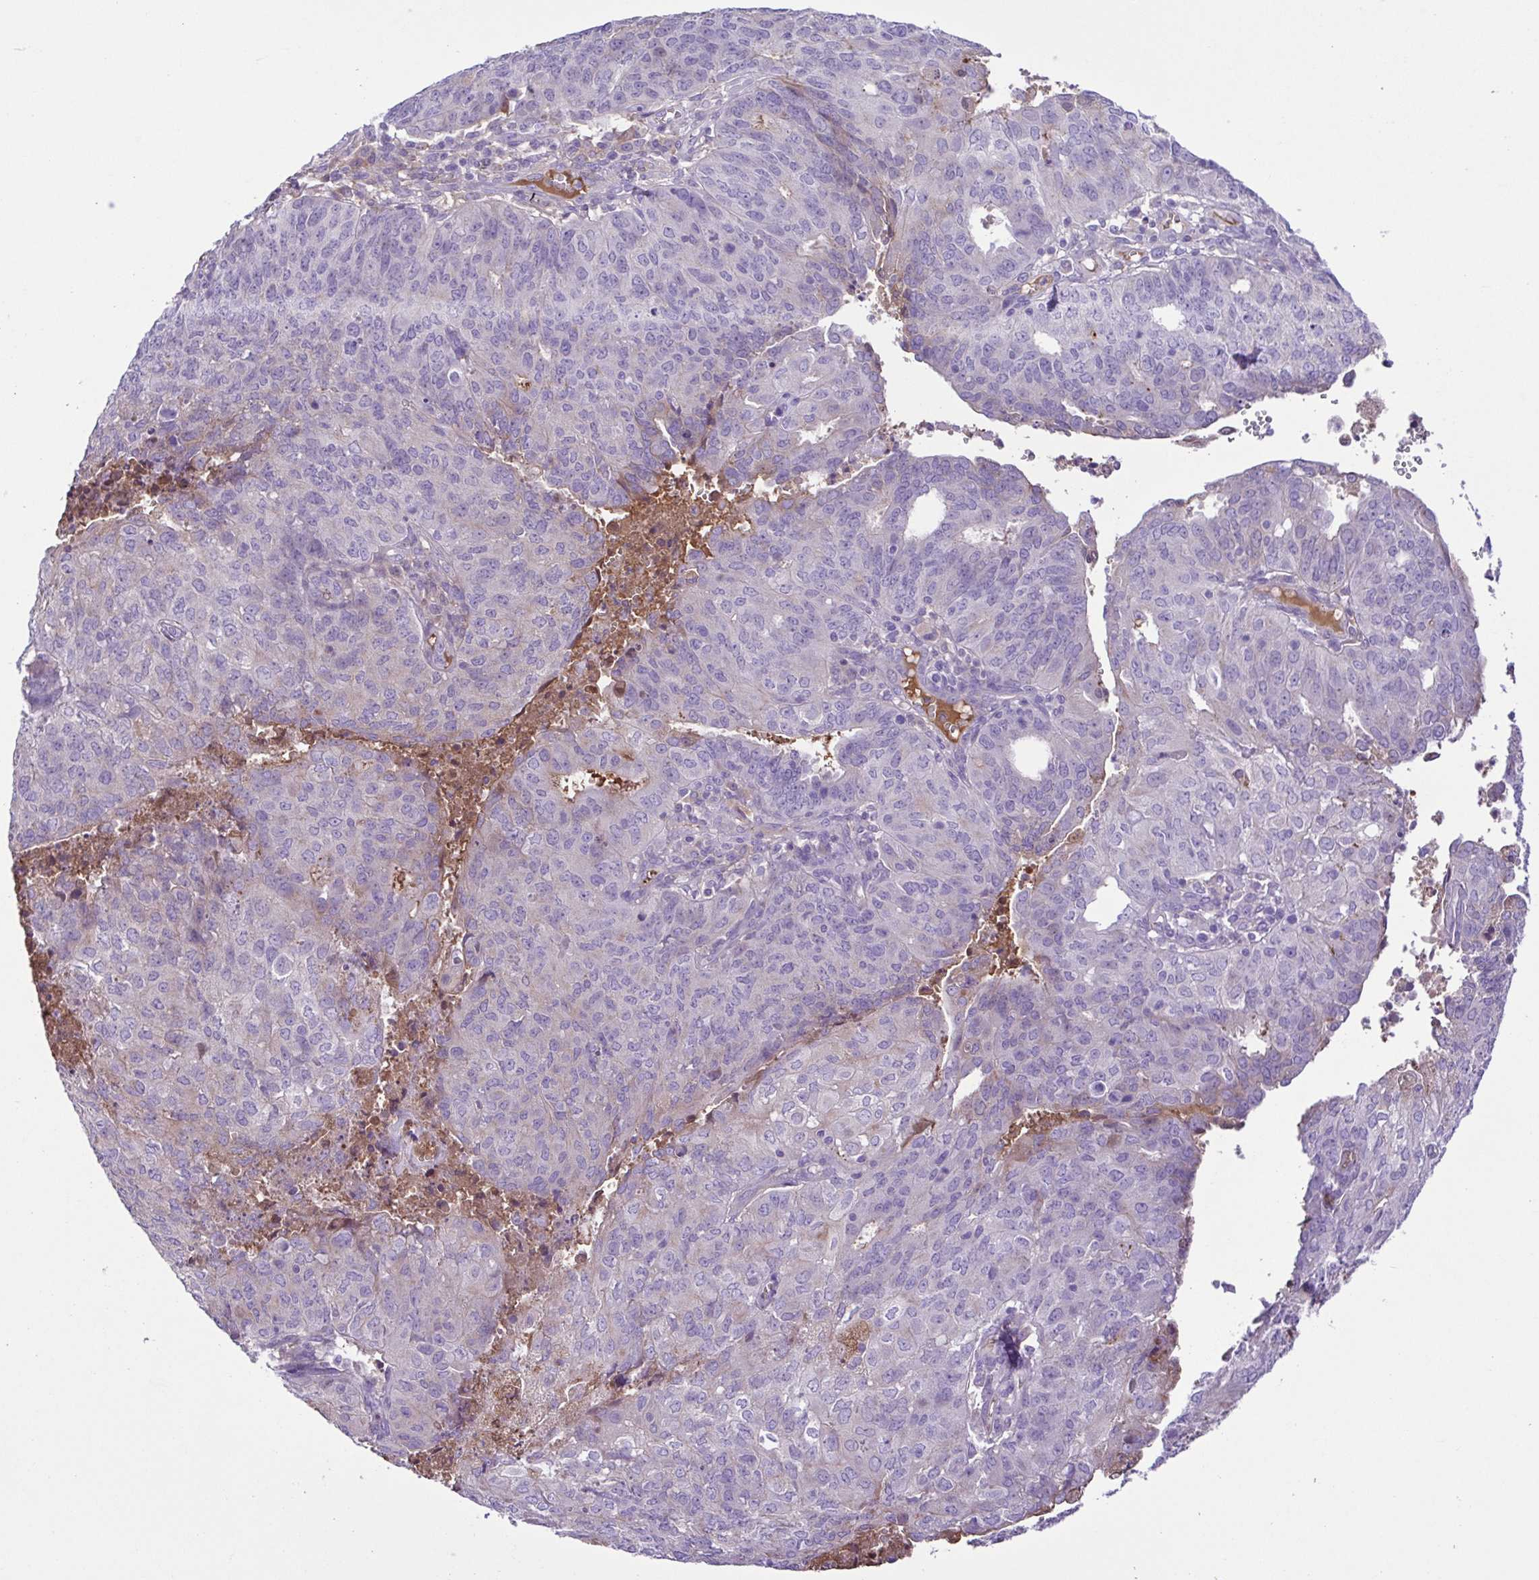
{"staining": {"intensity": "negative", "quantity": "none", "location": "none"}, "tissue": "endometrial cancer", "cell_type": "Tumor cells", "image_type": "cancer", "snomed": [{"axis": "morphology", "description": "Adenocarcinoma, NOS"}, {"axis": "topography", "description": "Endometrium"}], "caption": "Immunohistochemistry micrograph of human adenocarcinoma (endometrial) stained for a protein (brown), which demonstrates no expression in tumor cells.", "gene": "IGFL1", "patient": {"sex": "female", "age": 82}}